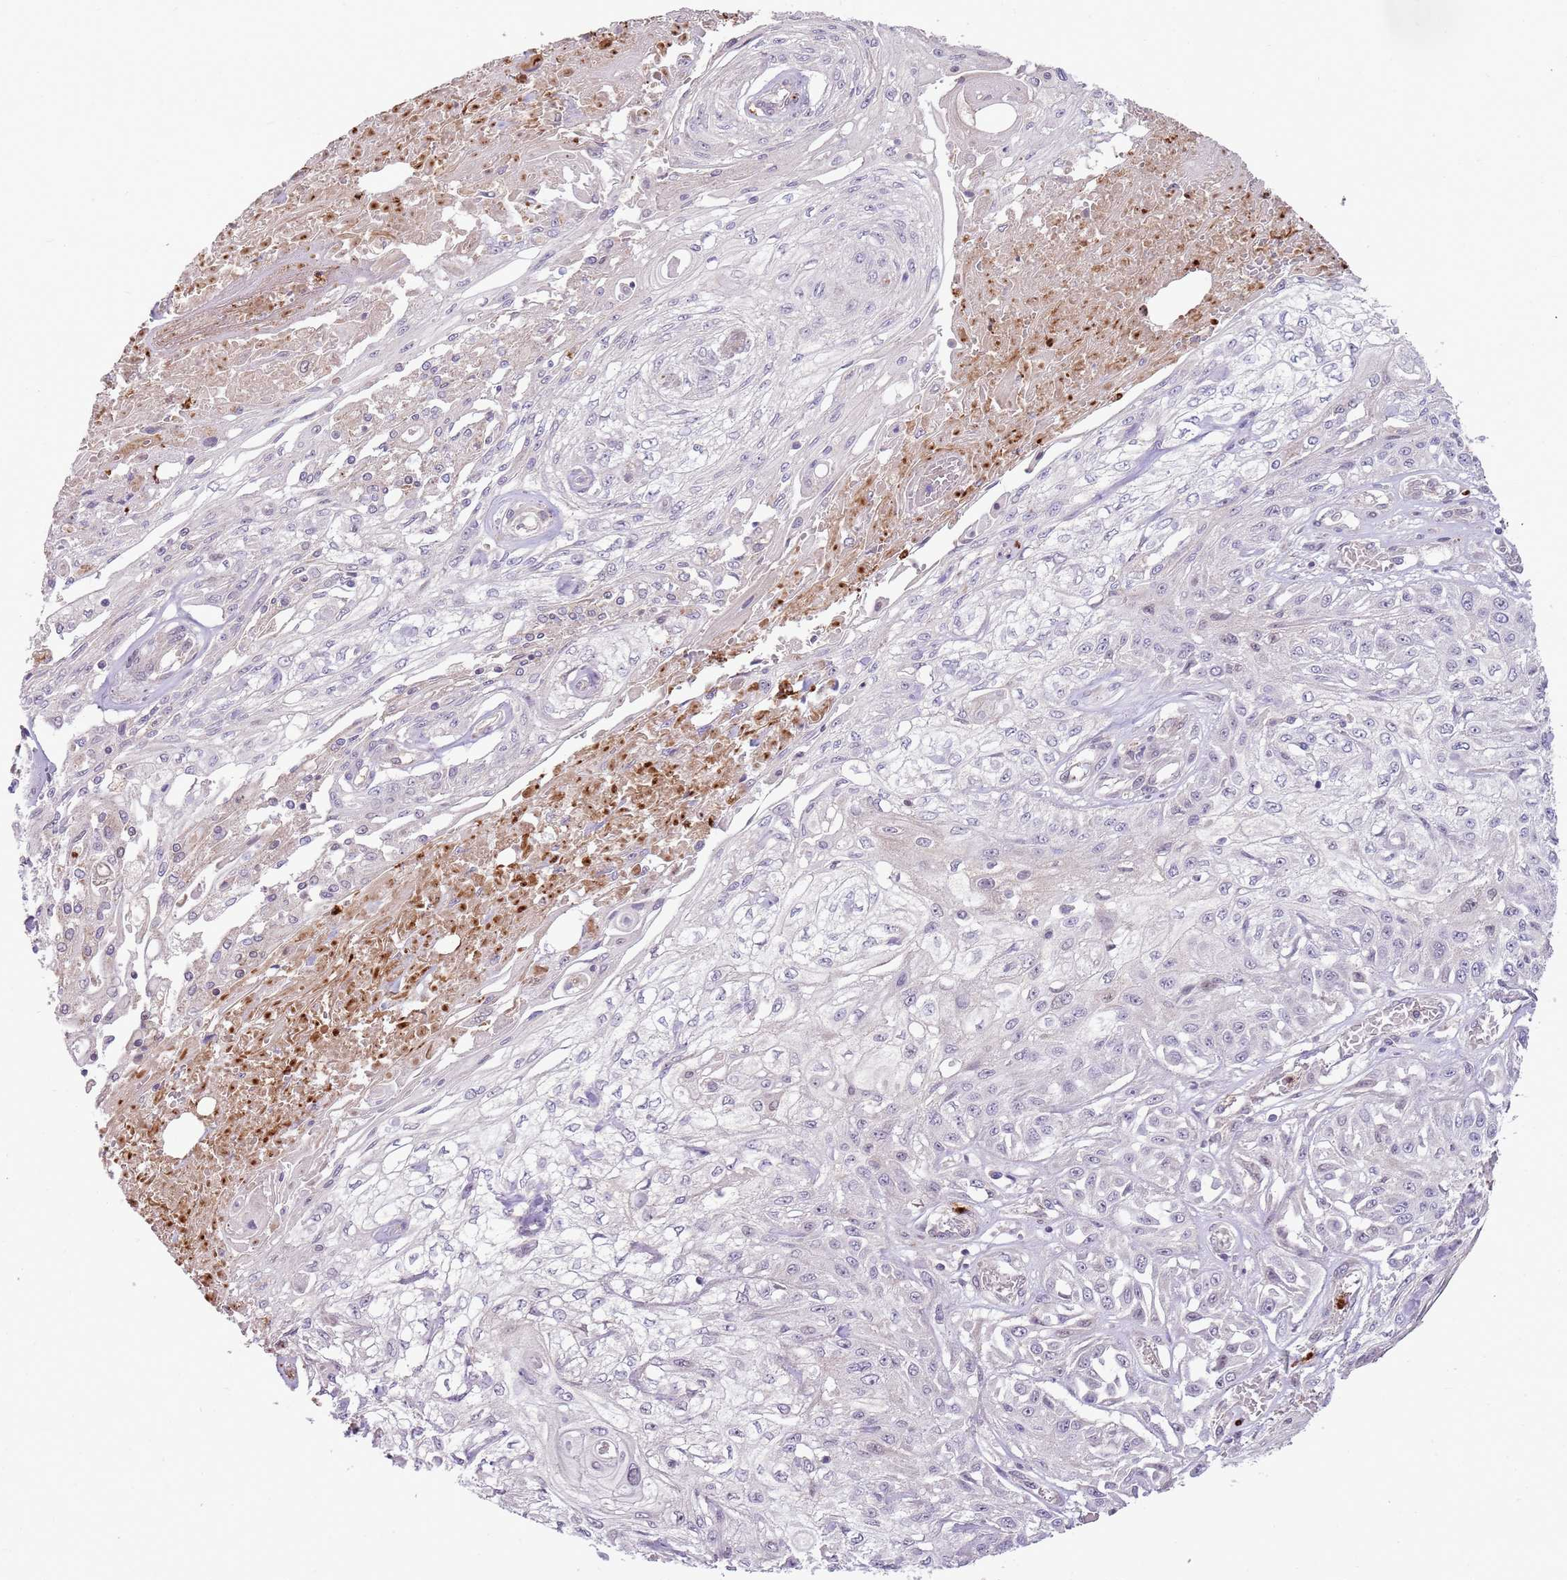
{"staining": {"intensity": "negative", "quantity": "none", "location": "none"}, "tissue": "skin cancer", "cell_type": "Tumor cells", "image_type": "cancer", "snomed": [{"axis": "morphology", "description": "Squamous cell carcinoma, NOS"}, {"axis": "morphology", "description": "Squamous cell carcinoma, metastatic, NOS"}, {"axis": "topography", "description": "Skin"}, {"axis": "topography", "description": "Lymph node"}], "caption": "Tumor cells are negative for brown protein staining in metastatic squamous cell carcinoma (skin). (DAB immunohistochemistry, high magnification).", "gene": "NBPF6", "patient": {"sex": "male", "age": 75}}